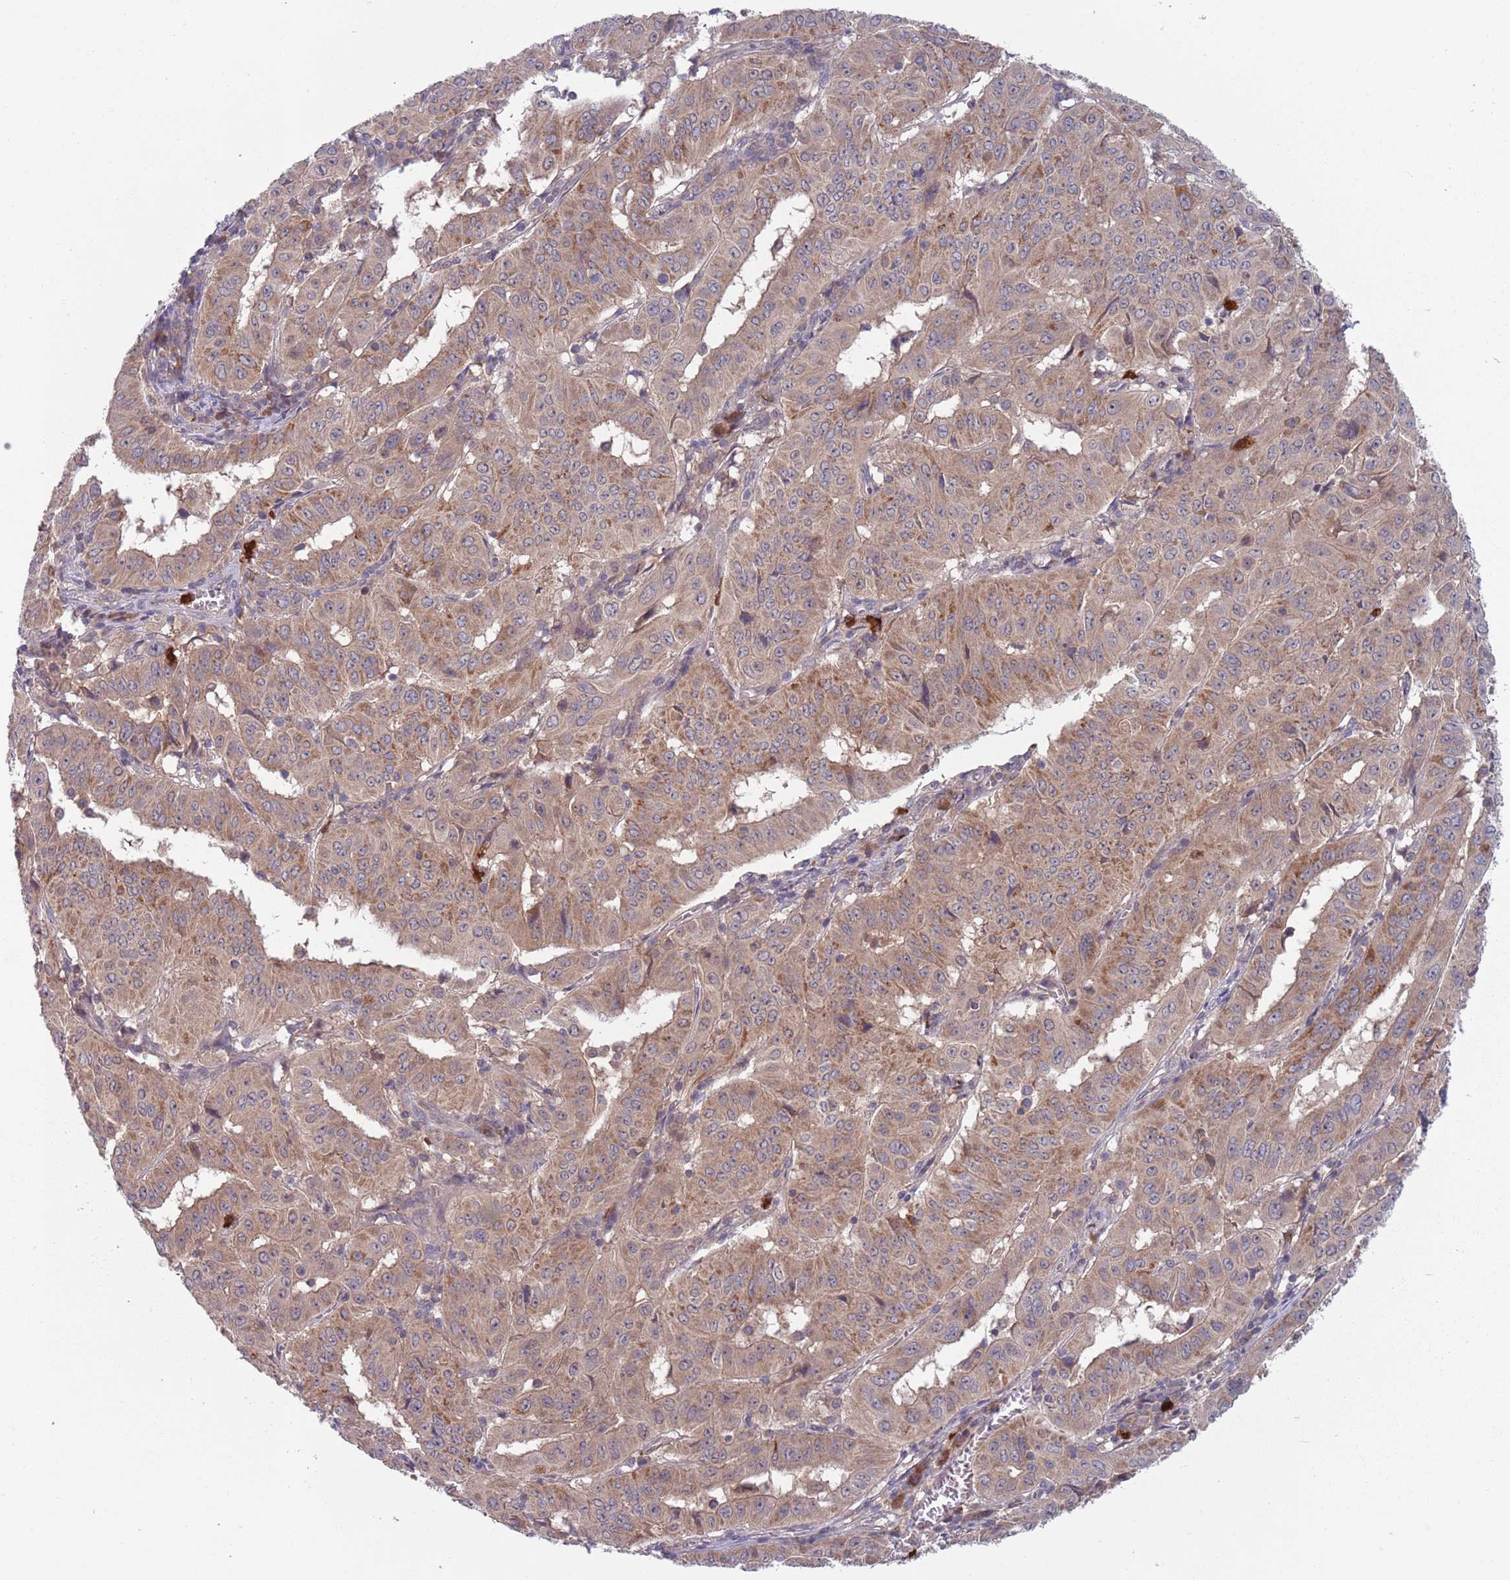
{"staining": {"intensity": "moderate", "quantity": ">75%", "location": "cytoplasmic/membranous"}, "tissue": "pancreatic cancer", "cell_type": "Tumor cells", "image_type": "cancer", "snomed": [{"axis": "morphology", "description": "Adenocarcinoma, NOS"}, {"axis": "topography", "description": "Pancreas"}], "caption": "Brown immunohistochemical staining in pancreatic cancer (adenocarcinoma) reveals moderate cytoplasmic/membranous positivity in approximately >75% of tumor cells.", "gene": "TYW1", "patient": {"sex": "male", "age": 63}}